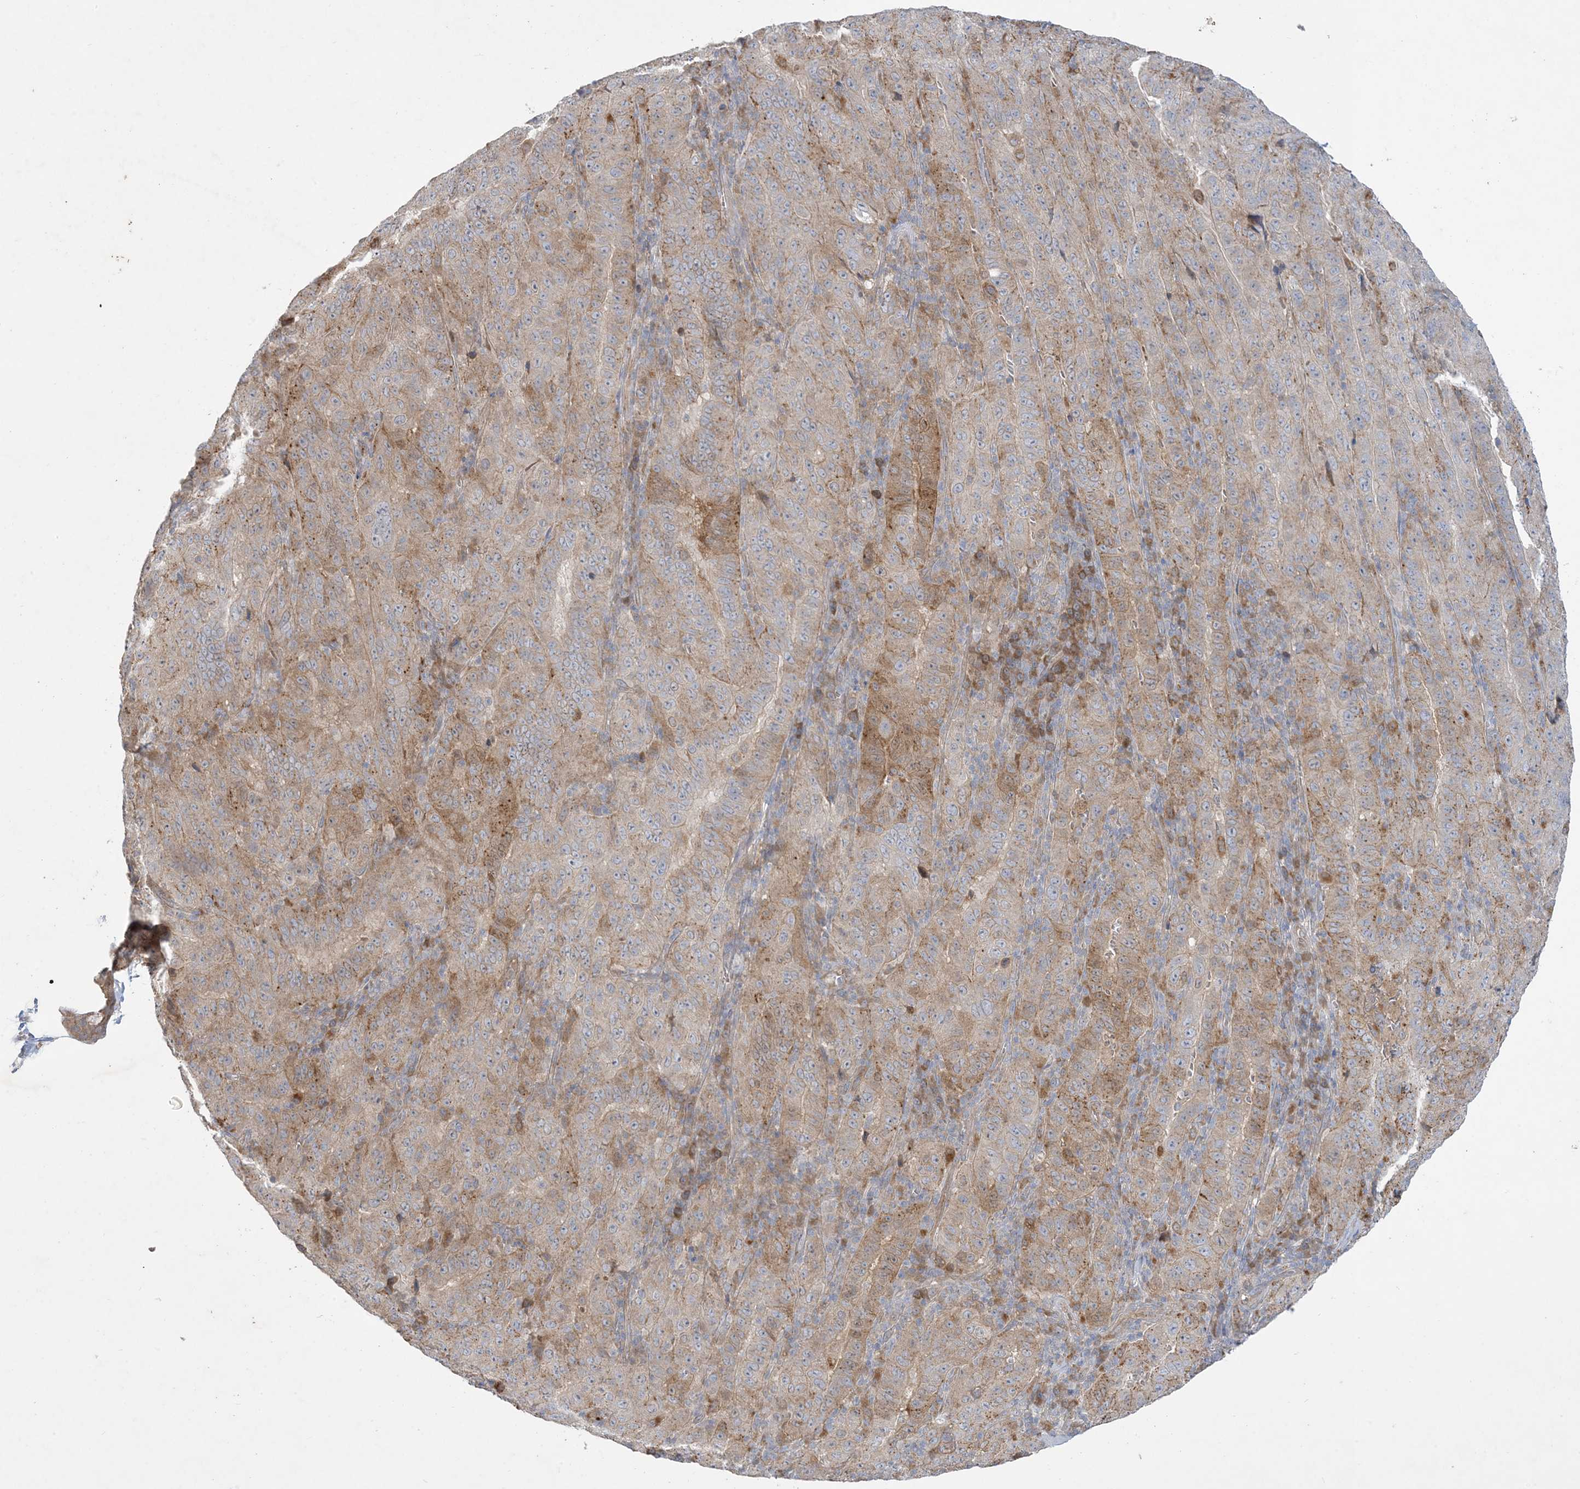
{"staining": {"intensity": "moderate", "quantity": ">75%", "location": "cytoplasmic/membranous"}, "tissue": "pancreatic cancer", "cell_type": "Tumor cells", "image_type": "cancer", "snomed": [{"axis": "morphology", "description": "Adenocarcinoma, NOS"}, {"axis": "topography", "description": "Pancreas"}], "caption": "A photomicrograph of adenocarcinoma (pancreatic) stained for a protein exhibits moderate cytoplasmic/membranous brown staining in tumor cells. The staining is performed using DAB (3,3'-diaminobenzidine) brown chromogen to label protein expression. The nuclei are counter-stained blue using hematoxylin.", "gene": "MRPS18A", "patient": {"sex": "male", "age": 63}}